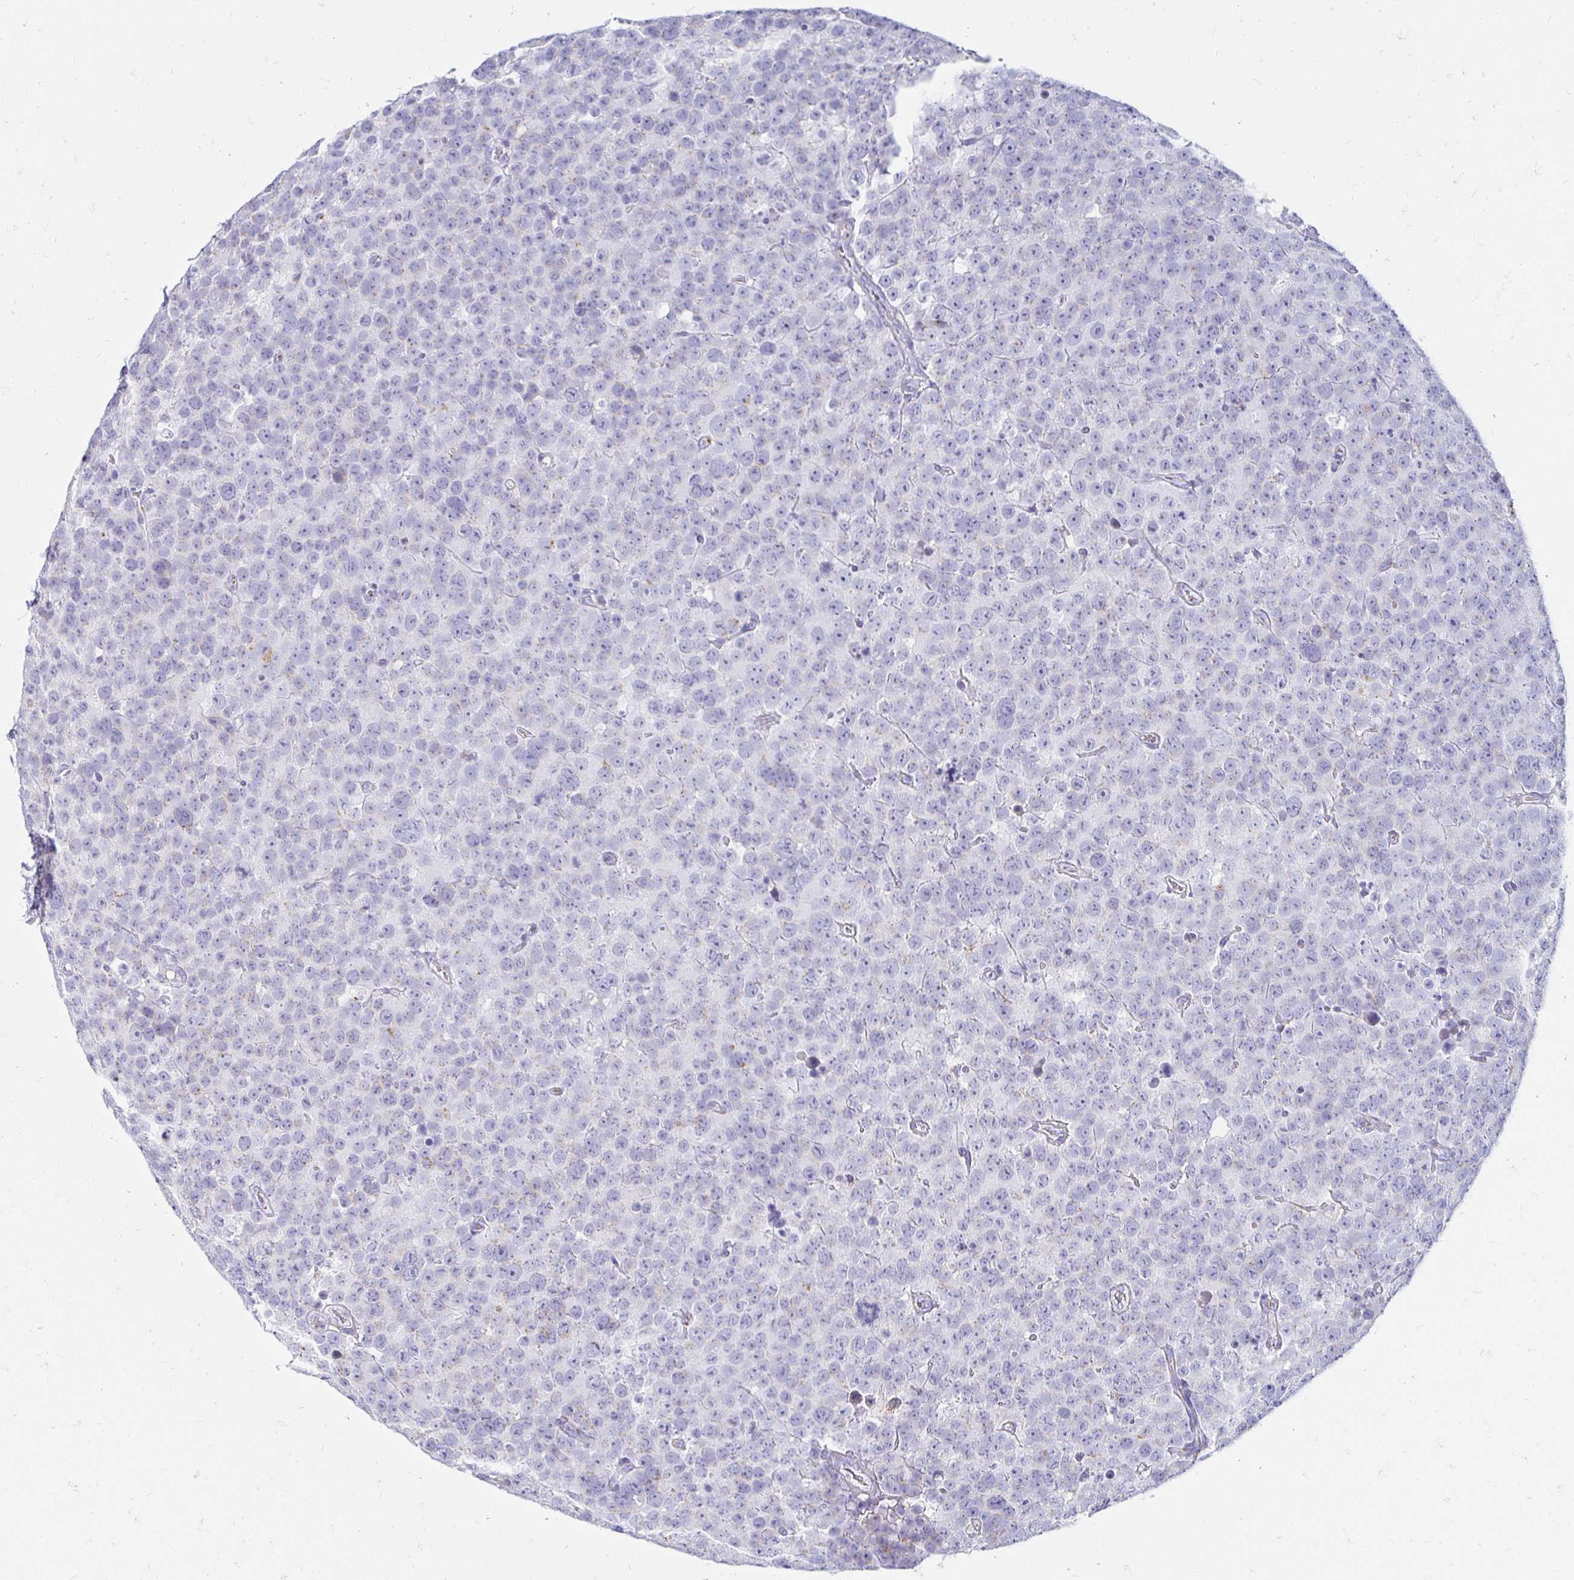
{"staining": {"intensity": "negative", "quantity": "none", "location": "none"}, "tissue": "testis cancer", "cell_type": "Tumor cells", "image_type": "cancer", "snomed": [{"axis": "morphology", "description": "Seminoma, NOS"}, {"axis": "topography", "description": "Testis"}], "caption": "IHC micrograph of neoplastic tissue: human testis cancer (seminoma) stained with DAB (3,3'-diaminobenzidine) shows no significant protein positivity in tumor cells.", "gene": "PAGE4", "patient": {"sex": "male", "age": 71}}